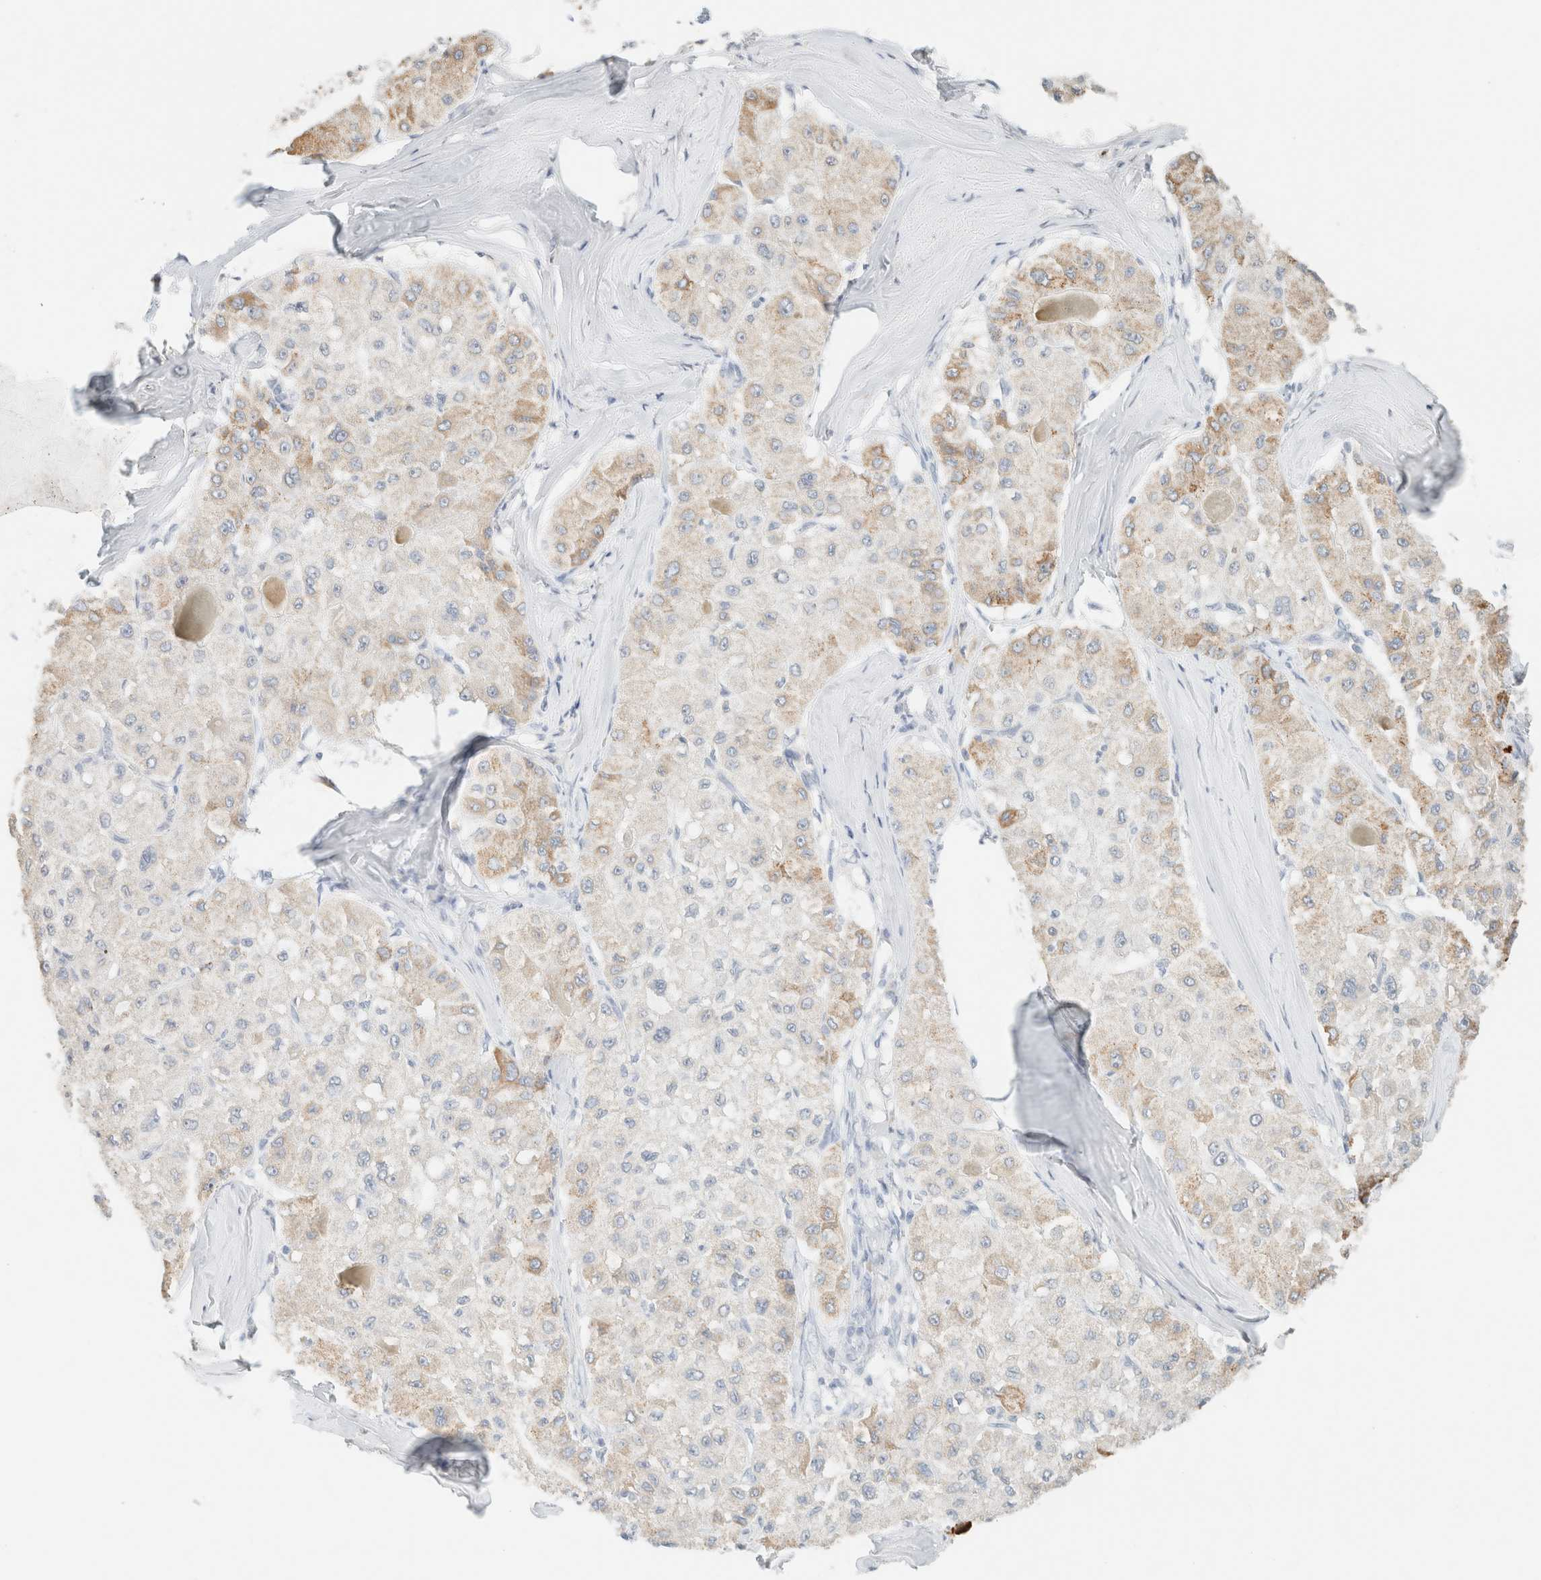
{"staining": {"intensity": "moderate", "quantity": "<25%", "location": "cytoplasmic/membranous"}, "tissue": "liver cancer", "cell_type": "Tumor cells", "image_type": "cancer", "snomed": [{"axis": "morphology", "description": "Carcinoma, Hepatocellular, NOS"}, {"axis": "topography", "description": "Liver"}], "caption": "An image of human liver hepatocellular carcinoma stained for a protein reveals moderate cytoplasmic/membranous brown staining in tumor cells. (Stains: DAB in brown, nuclei in blue, Microscopy: brightfield microscopy at high magnification).", "gene": "CPA1", "patient": {"sex": "male", "age": 80}}